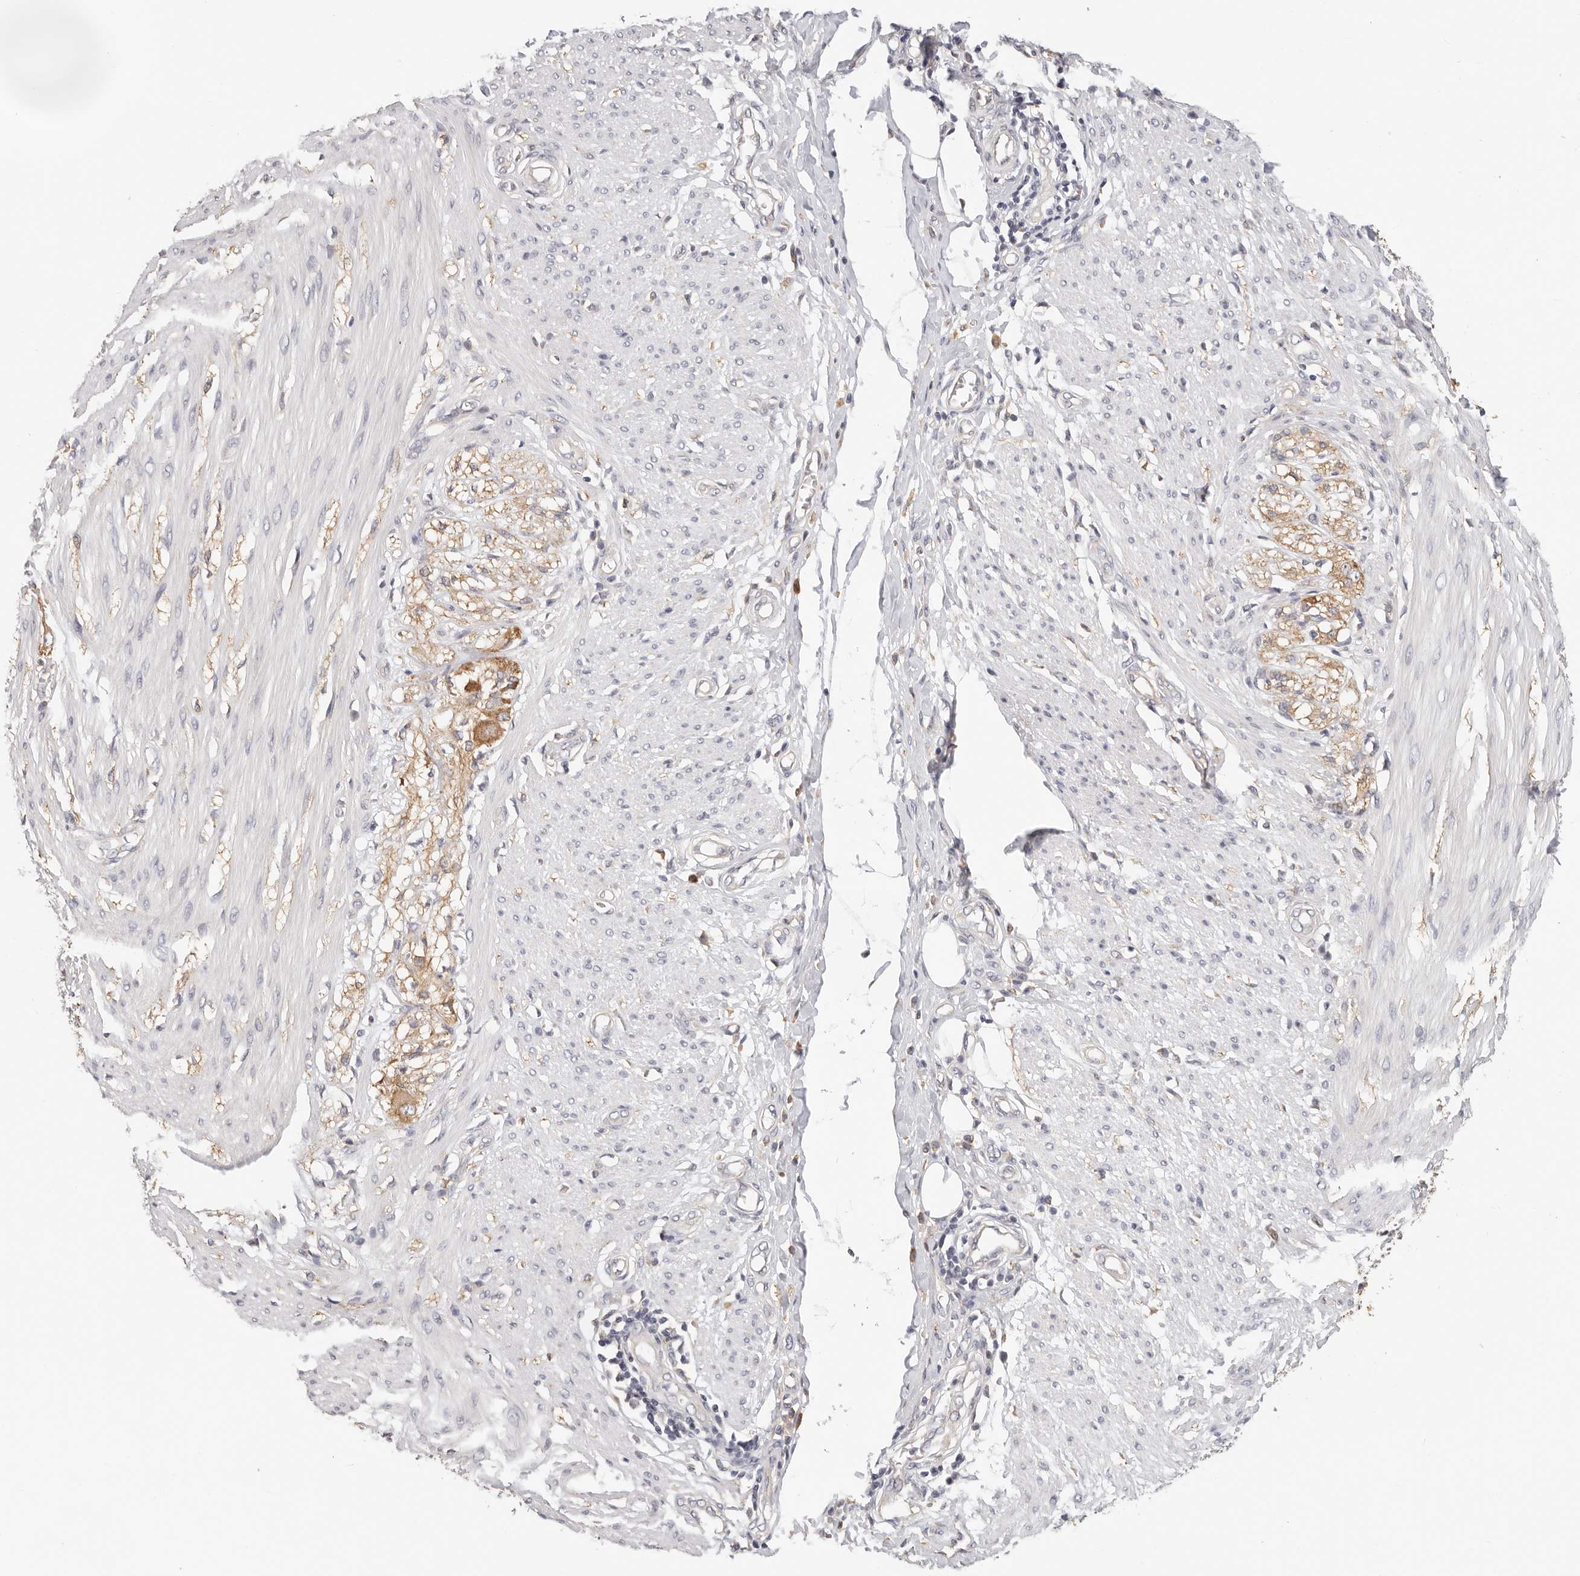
{"staining": {"intensity": "negative", "quantity": "none", "location": "none"}, "tissue": "smooth muscle", "cell_type": "Smooth muscle cells", "image_type": "normal", "snomed": [{"axis": "morphology", "description": "Normal tissue, NOS"}, {"axis": "morphology", "description": "Adenocarcinoma, NOS"}, {"axis": "topography", "description": "Colon"}, {"axis": "topography", "description": "Peripheral nerve tissue"}], "caption": "Human smooth muscle stained for a protein using IHC demonstrates no expression in smooth muscle cells.", "gene": "AFDN", "patient": {"sex": "male", "age": 14}}